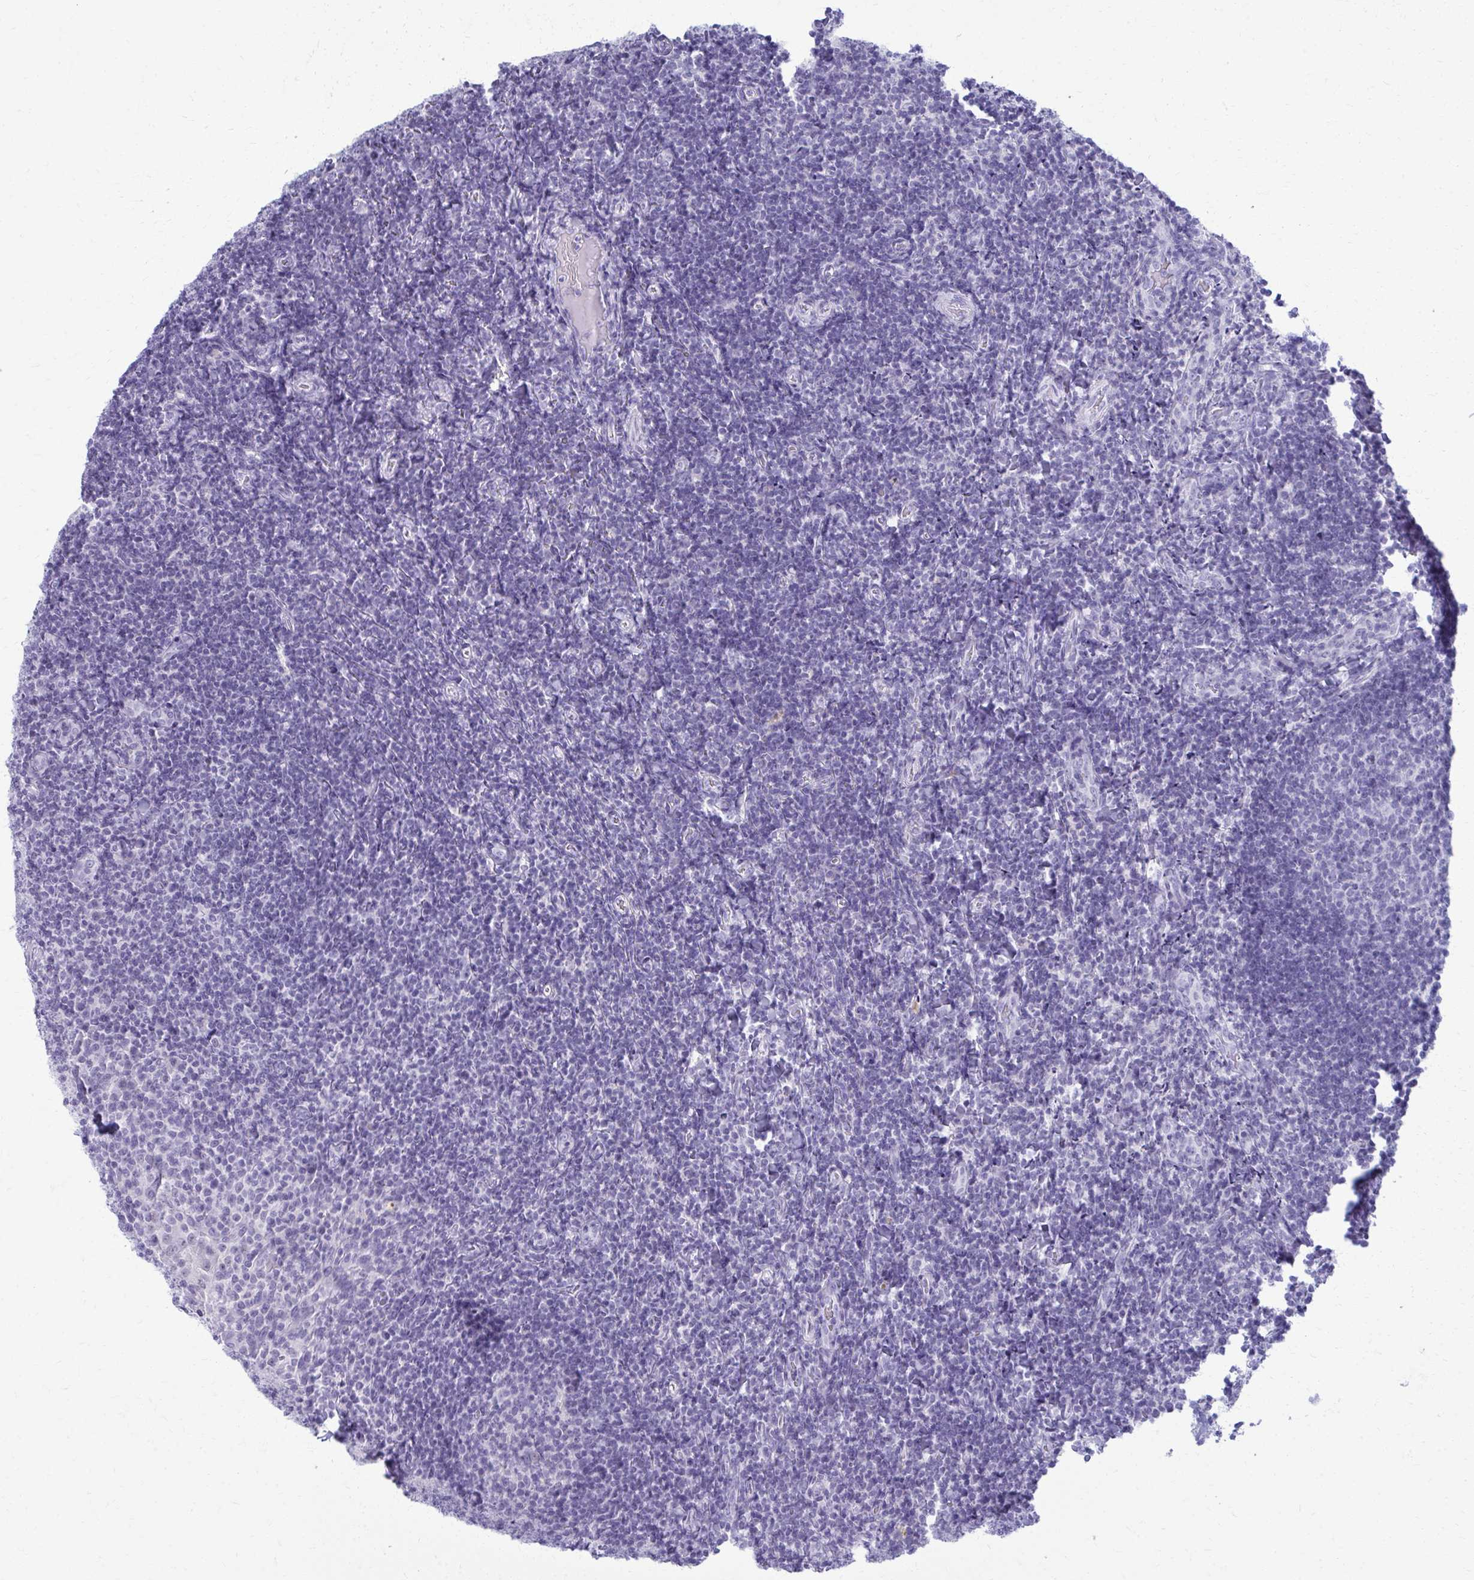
{"staining": {"intensity": "negative", "quantity": "none", "location": "none"}, "tissue": "tonsil", "cell_type": "Germinal center cells", "image_type": "normal", "snomed": [{"axis": "morphology", "description": "Normal tissue, NOS"}, {"axis": "topography", "description": "Tonsil"}], "caption": "High power microscopy image of an IHC image of unremarkable tonsil, revealing no significant expression in germinal center cells. (DAB IHC visualized using brightfield microscopy, high magnification).", "gene": "ACSM2A", "patient": {"sex": "female", "age": 10}}